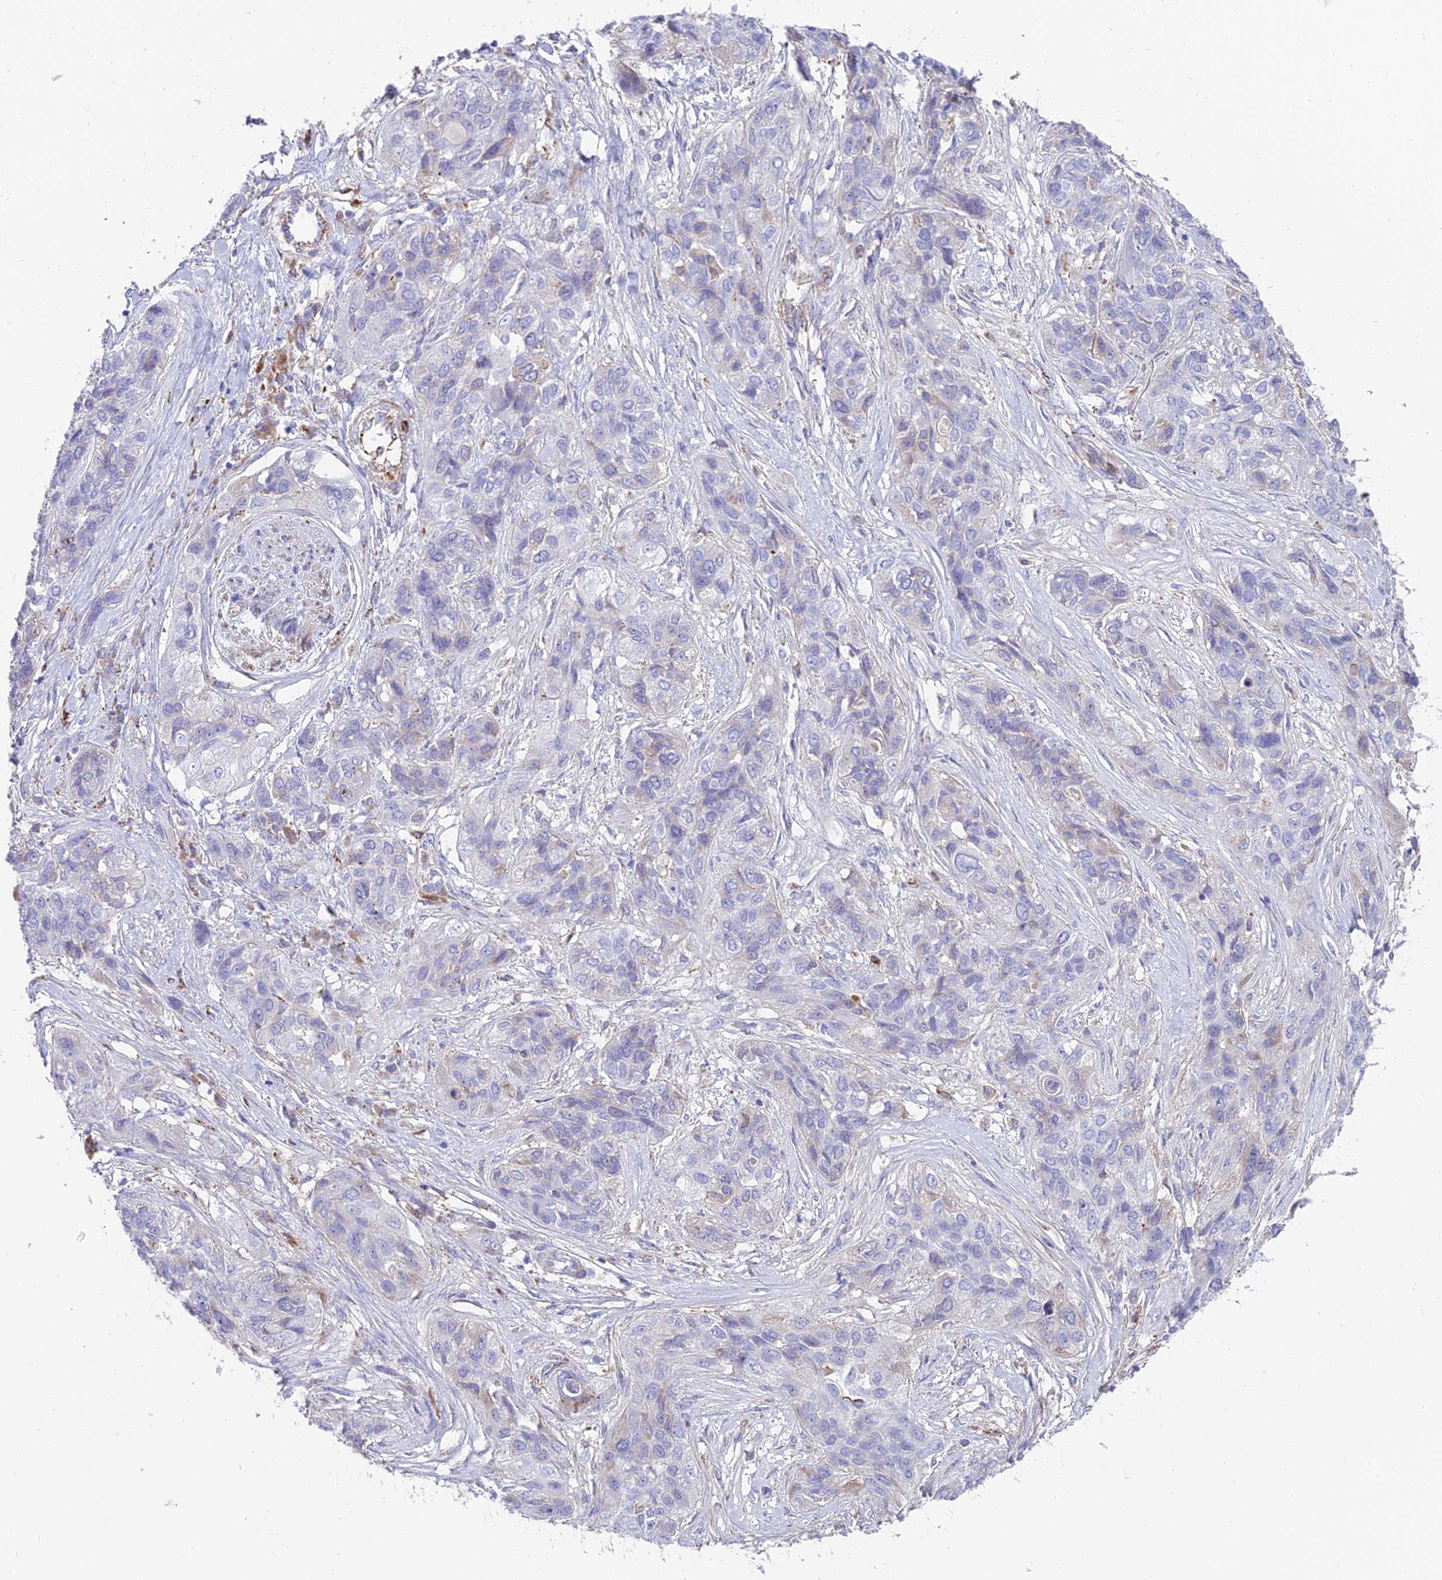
{"staining": {"intensity": "negative", "quantity": "none", "location": "none"}, "tissue": "lung cancer", "cell_type": "Tumor cells", "image_type": "cancer", "snomed": [{"axis": "morphology", "description": "Squamous cell carcinoma, NOS"}, {"axis": "topography", "description": "Lung"}], "caption": "High power microscopy photomicrograph of an IHC micrograph of squamous cell carcinoma (lung), revealing no significant staining in tumor cells.", "gene": "TIGD6", "patient": {"sex": "female", "age": 70}}